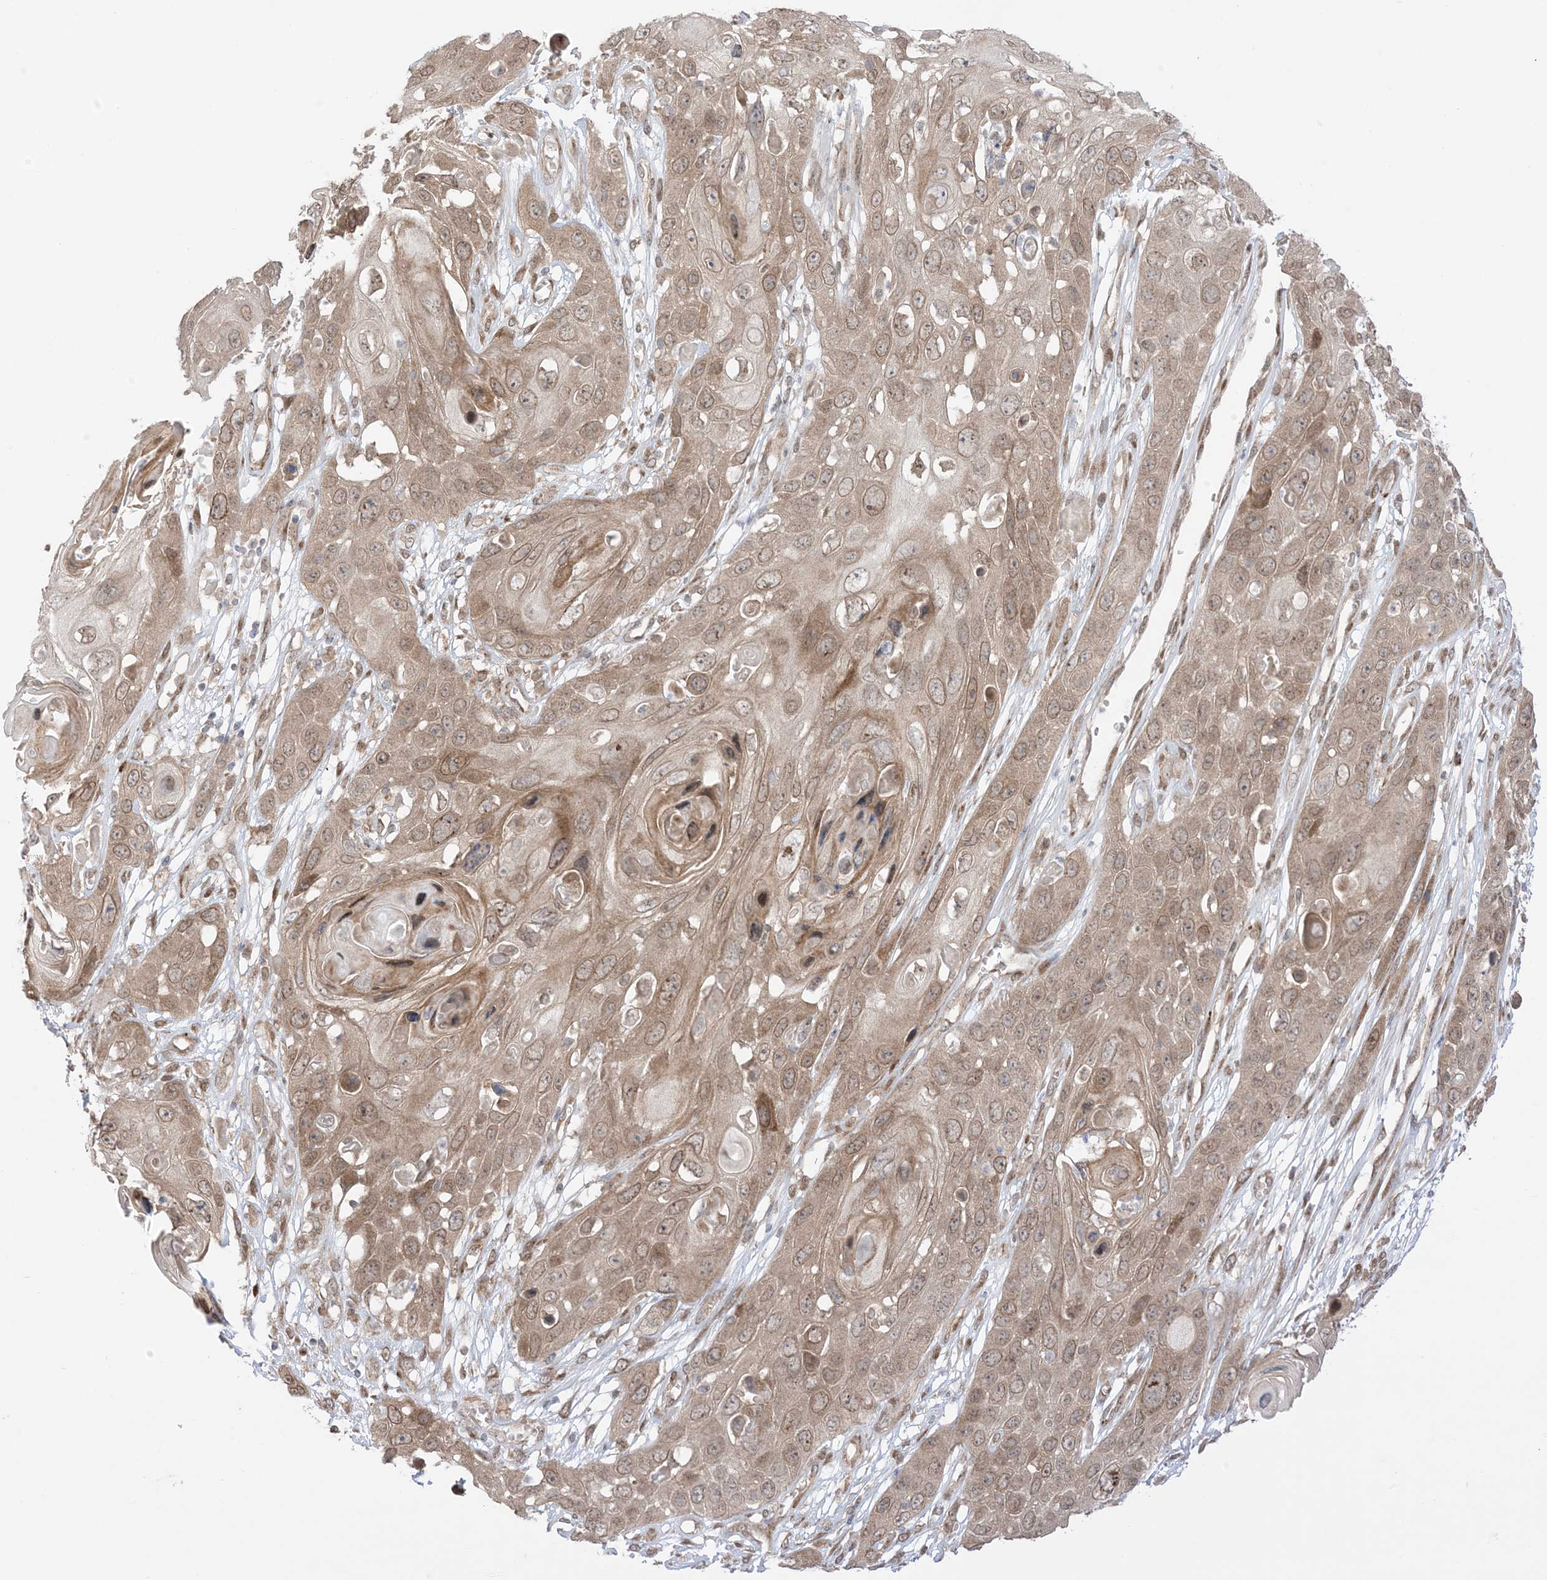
{"staining": {"intensity": "moderate", "quantity": ">75%", "location": "cytoplasmic/membranous,nuclear"}, "tissue": "skin cancer", "cell_type": "Tumor cells", "image_type": "cancer", "snomed": [{"axis": "morphology", "description": "Squamous cell carcinoma, NOS"}, {"axis": "topography", "description": "Skin"}], "caption": "Moderate cytoplasmic/membranous and nuclear expression is seen in about >75% of tumor cells in skin cancer.", "gene": "UBE2E2", "patient": {"sex": "male", "age": 55}}